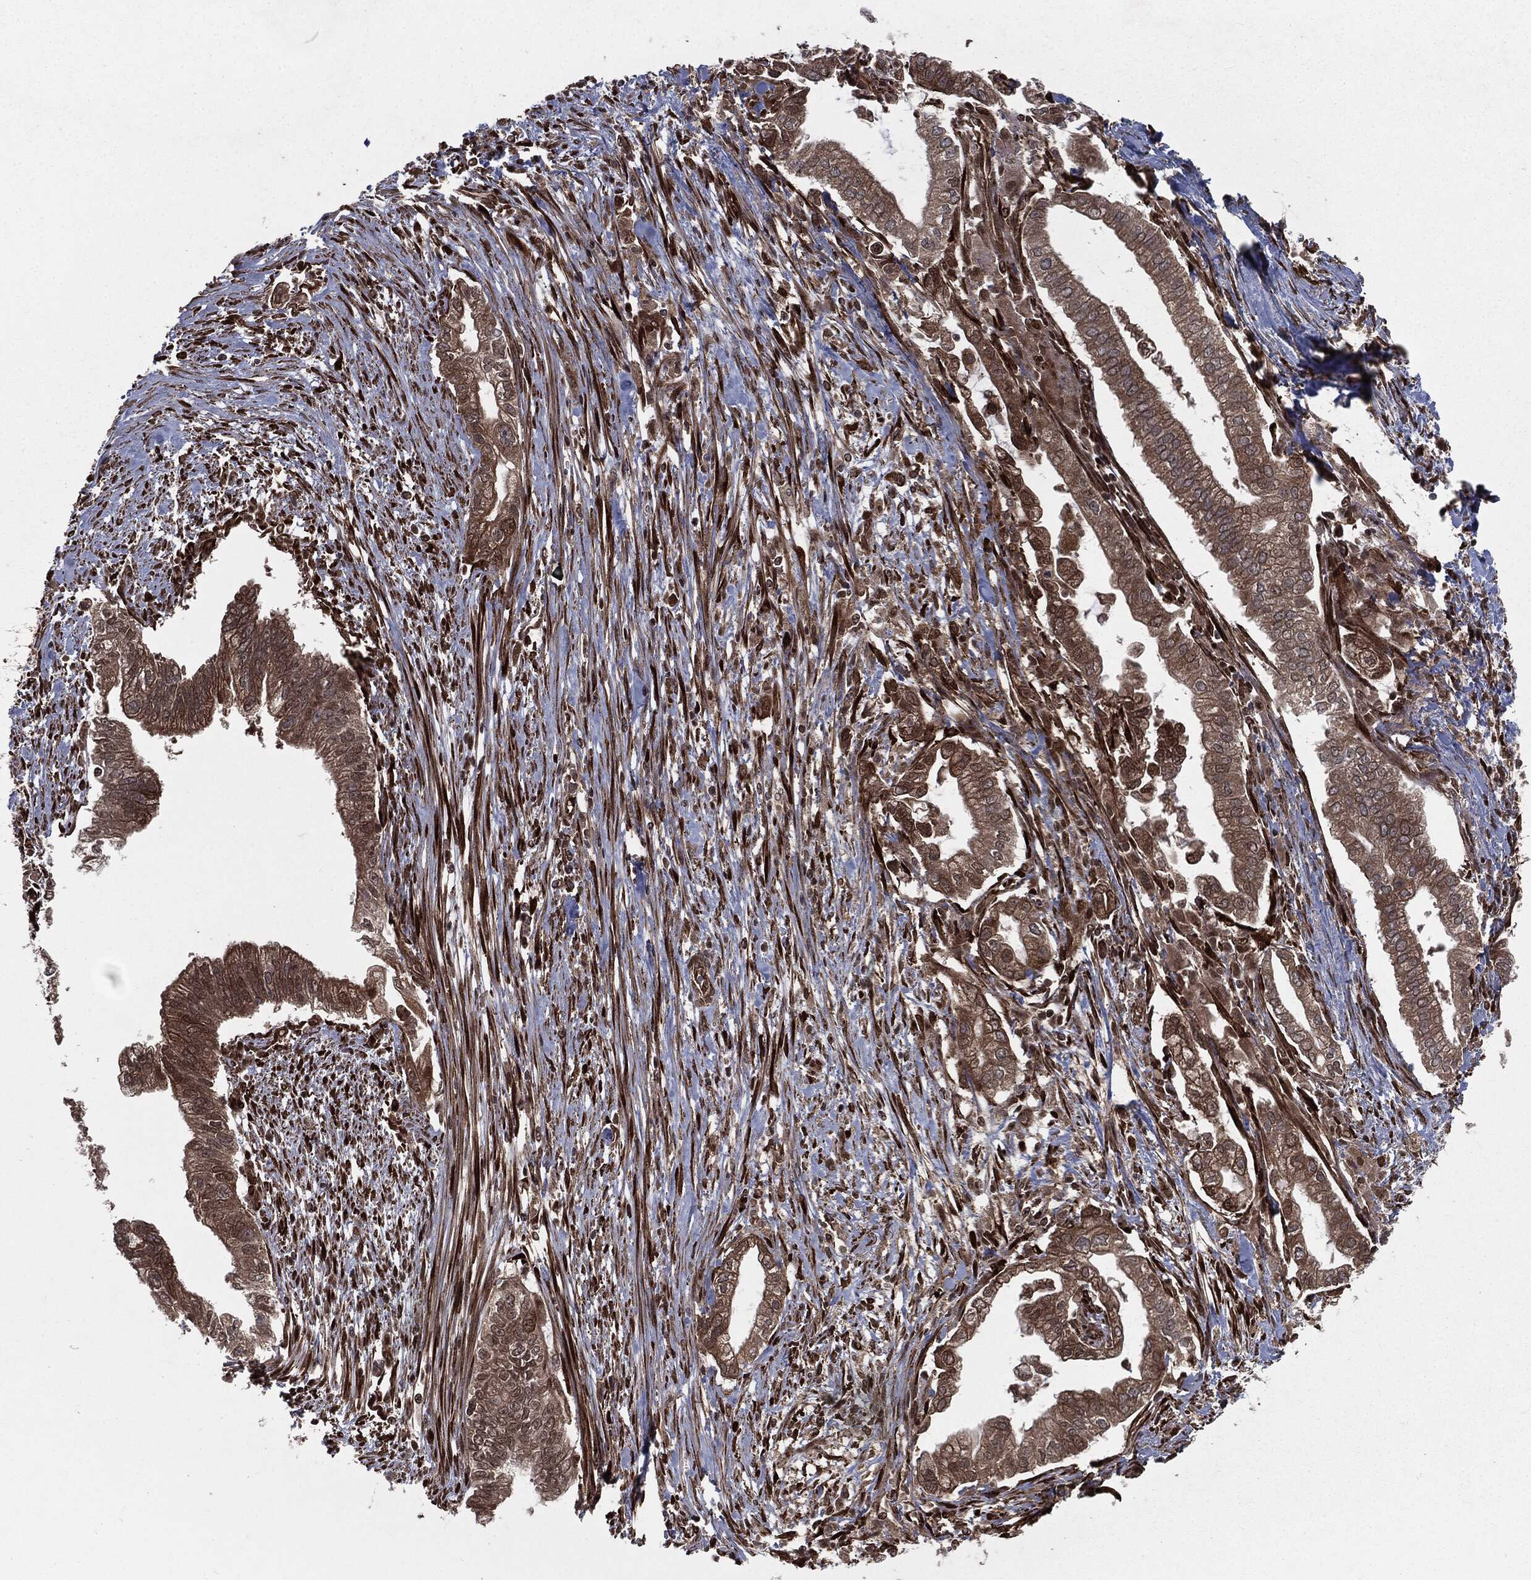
{"staining": {"intensity": "moderate", "quantity": "<25%", "location": "nuclear"}, "tissue": "pancreatic cancer", "cell_type": "Tumor cells", "image_type": "cancer", "snomed": [{"axis": "morphology", "description": "Adenocarcinoma, NOS"}, {"axis": "topography", "description": "Pancreas"}], "caption": "IHC of pancreatic cancer reveals low levels of moderate nuclear staining in about <25% of tumor cells.", "gene": "RANBP9", "patient": {"sex": "male", "age": 70}}